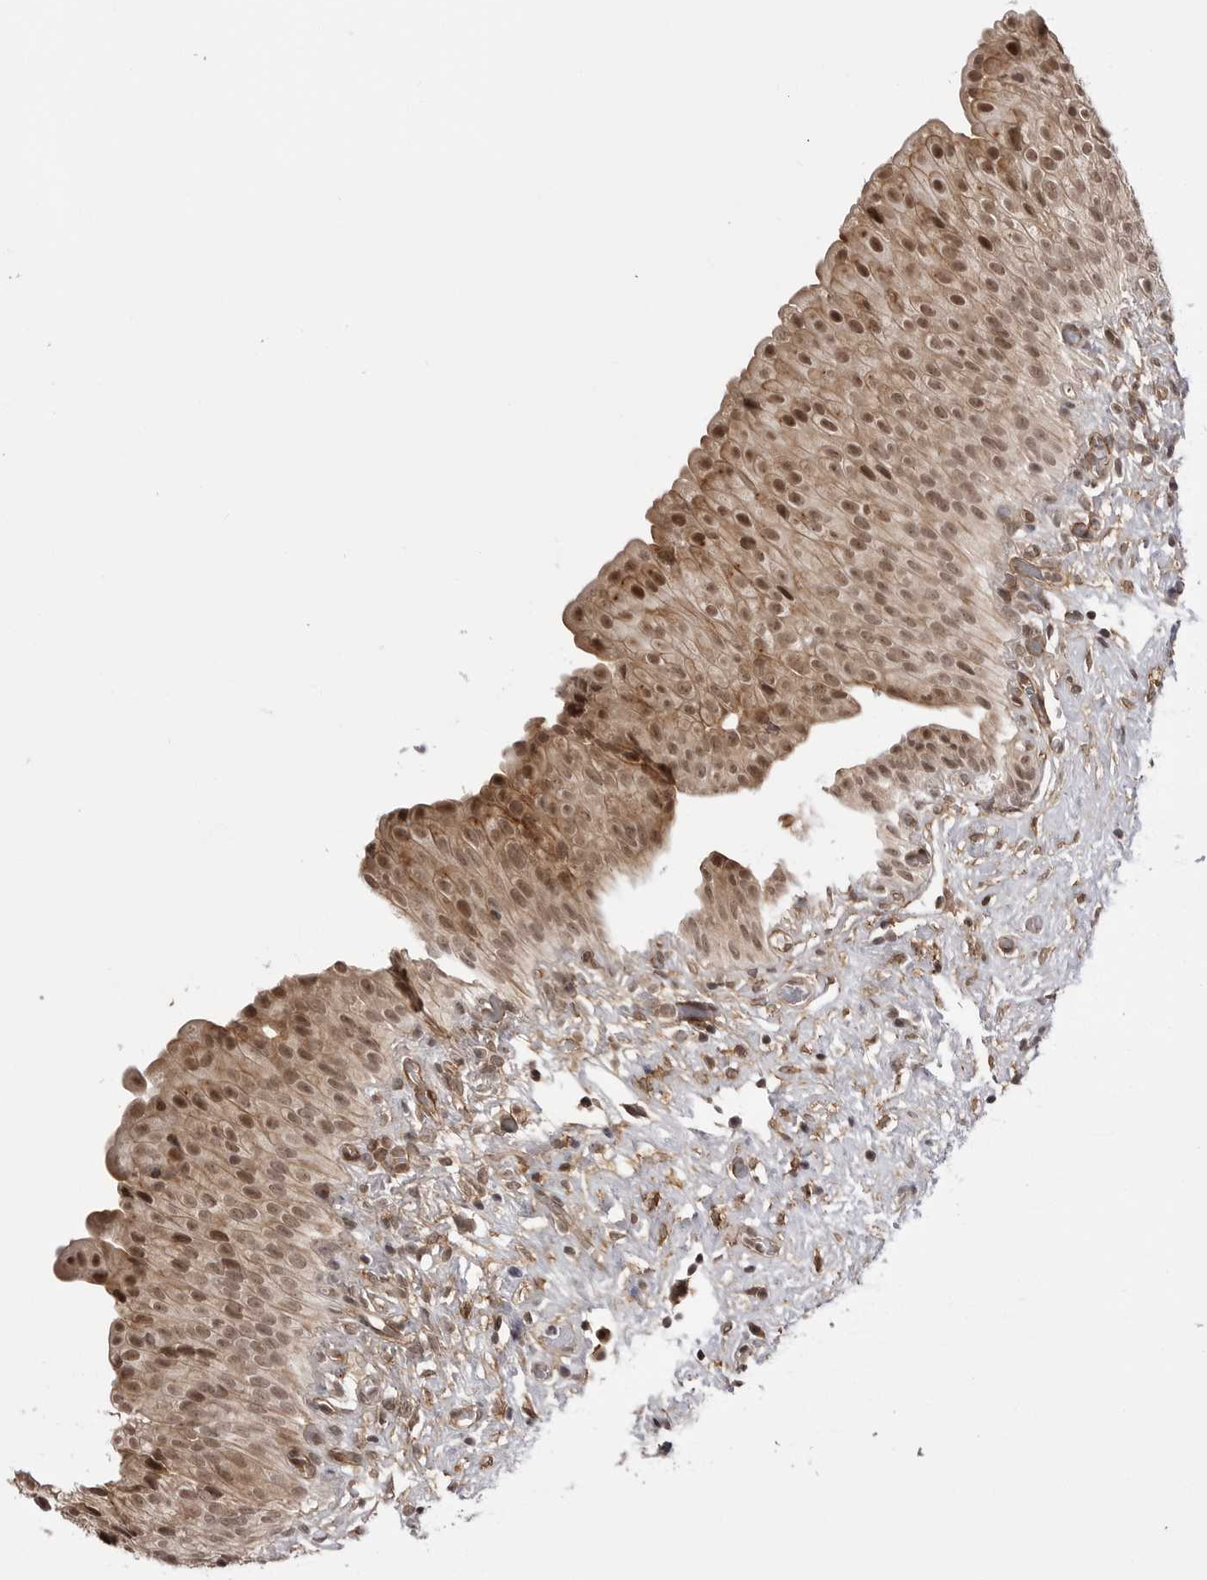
{"staining": {"intensity": "moderate", "quantity": ">75%", "location": "cytoplasmic/membranous,nuclear"}, "tissue": "urinary bladder", "cell_type": "Urothelial cells", "image_type": "normal", "snomed": [{"axis": "morphology", "description": "Normal tissue, NOS"}, {"axis": "morphology", "description": "Urothelial carcinoma, High grade"}, {"axis": "topography", "description": "Urinary bladder"}], "caption": "Protein expression analysis of normal urinary bladder shows moderate cytoplasmic/membranous,nuclear staining in about >75% of urothelial cells. (brown staining indicates protein expression, while blue staining denotes nuclei).", "gene": "SORBS1", "patient": {"sex": "male", "age": 46}}